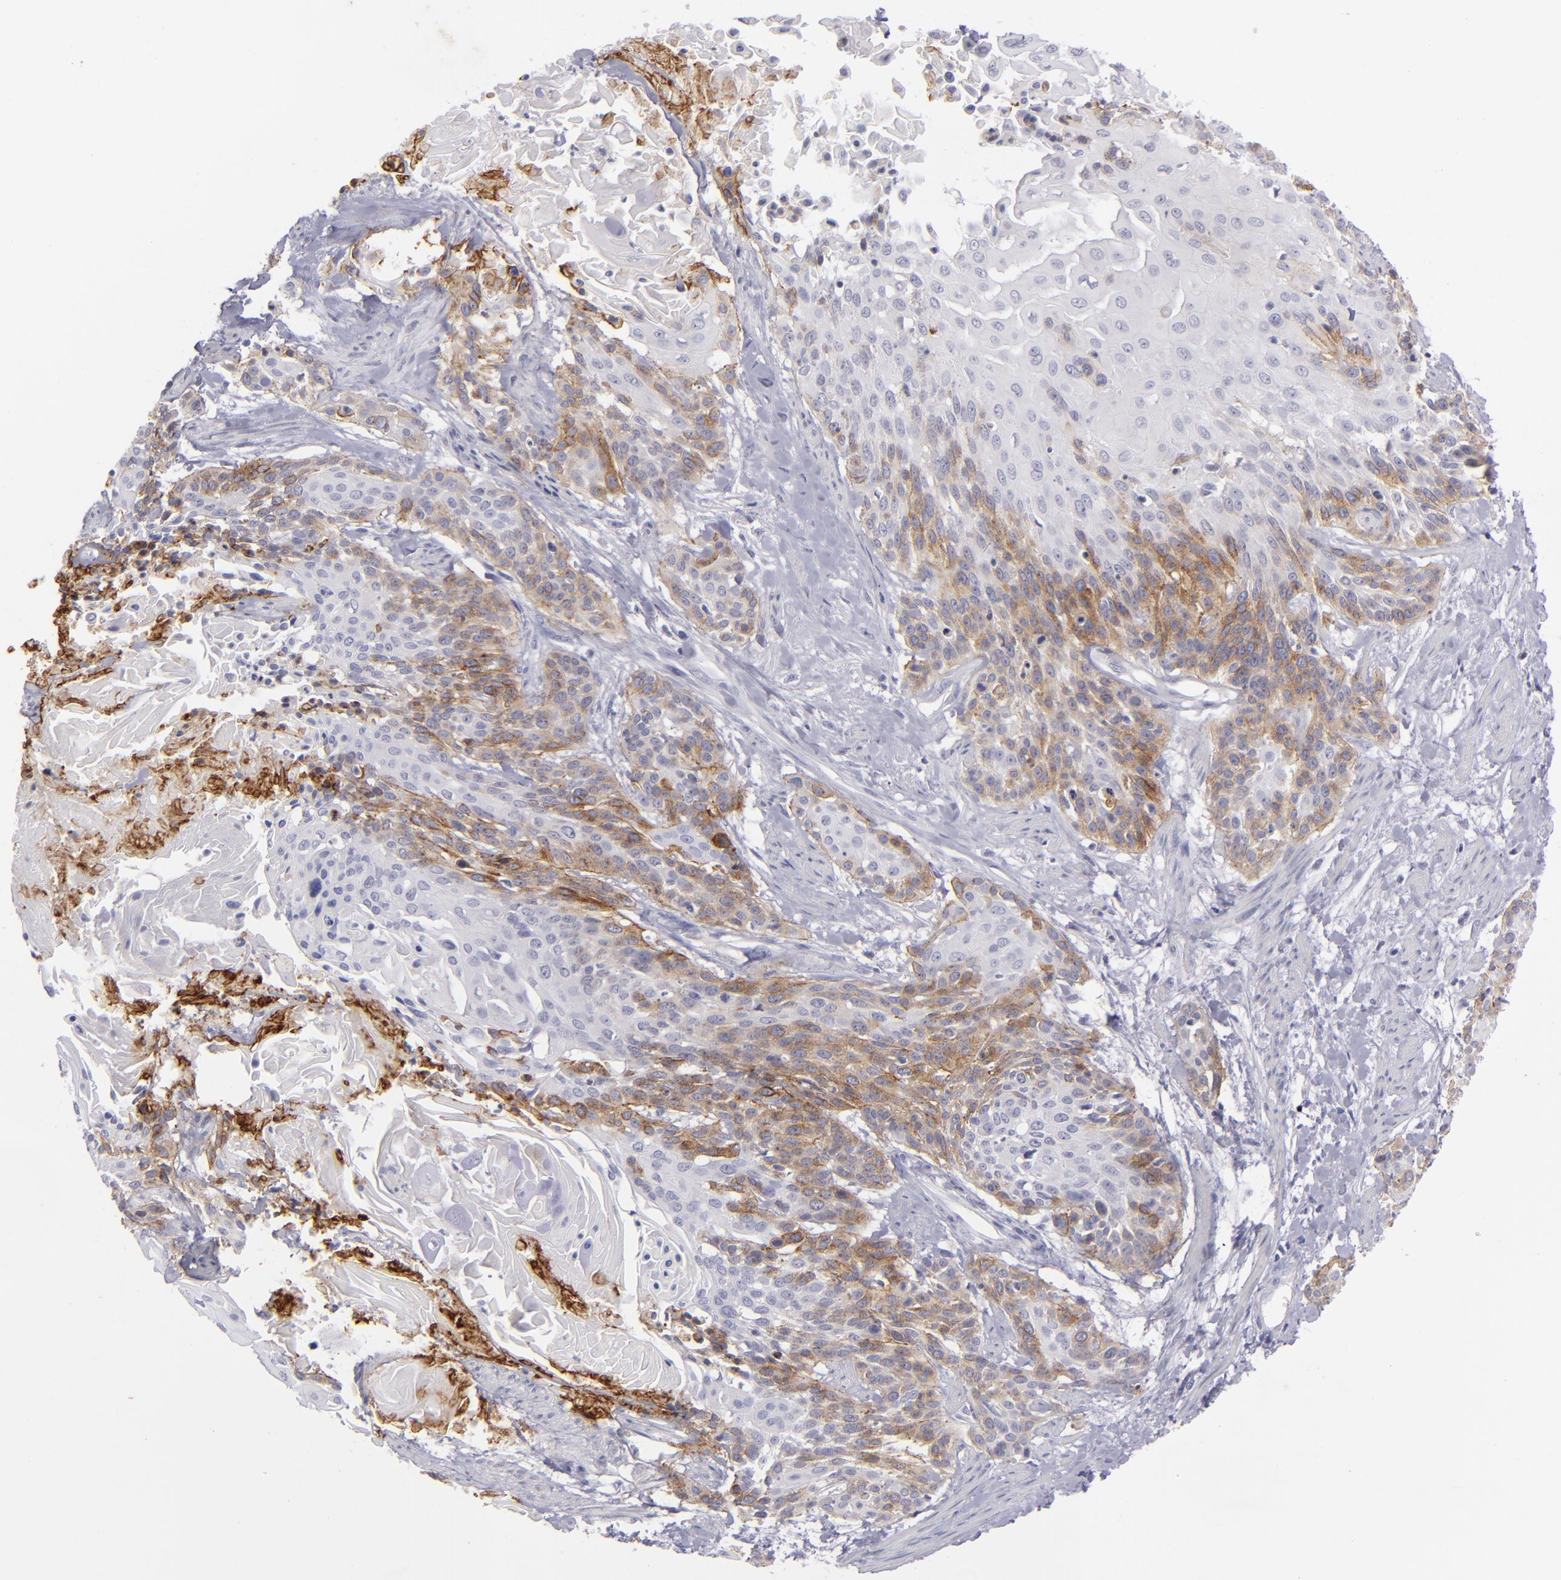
{"staining": {"intensity": "moderate", "quantity": "<25%", "location": "cytoplasmic/membranous"}, "tissue": "cervical cancer", "cell_type": "Tumor cells", "image_type": "cancer", "snomed": [{"axis": "morphology", "description": "Squamous cell carcinoma, NOS"}, {"axis": "topography", "description": "Cervix"}], "caption": "Human cervical cancer (squamous cell carcinoma) stained with a protein marker displays moderate staining in tumor cells.", "gene": "ITGB4", "patient": {"sex": "female", "age": 57}}